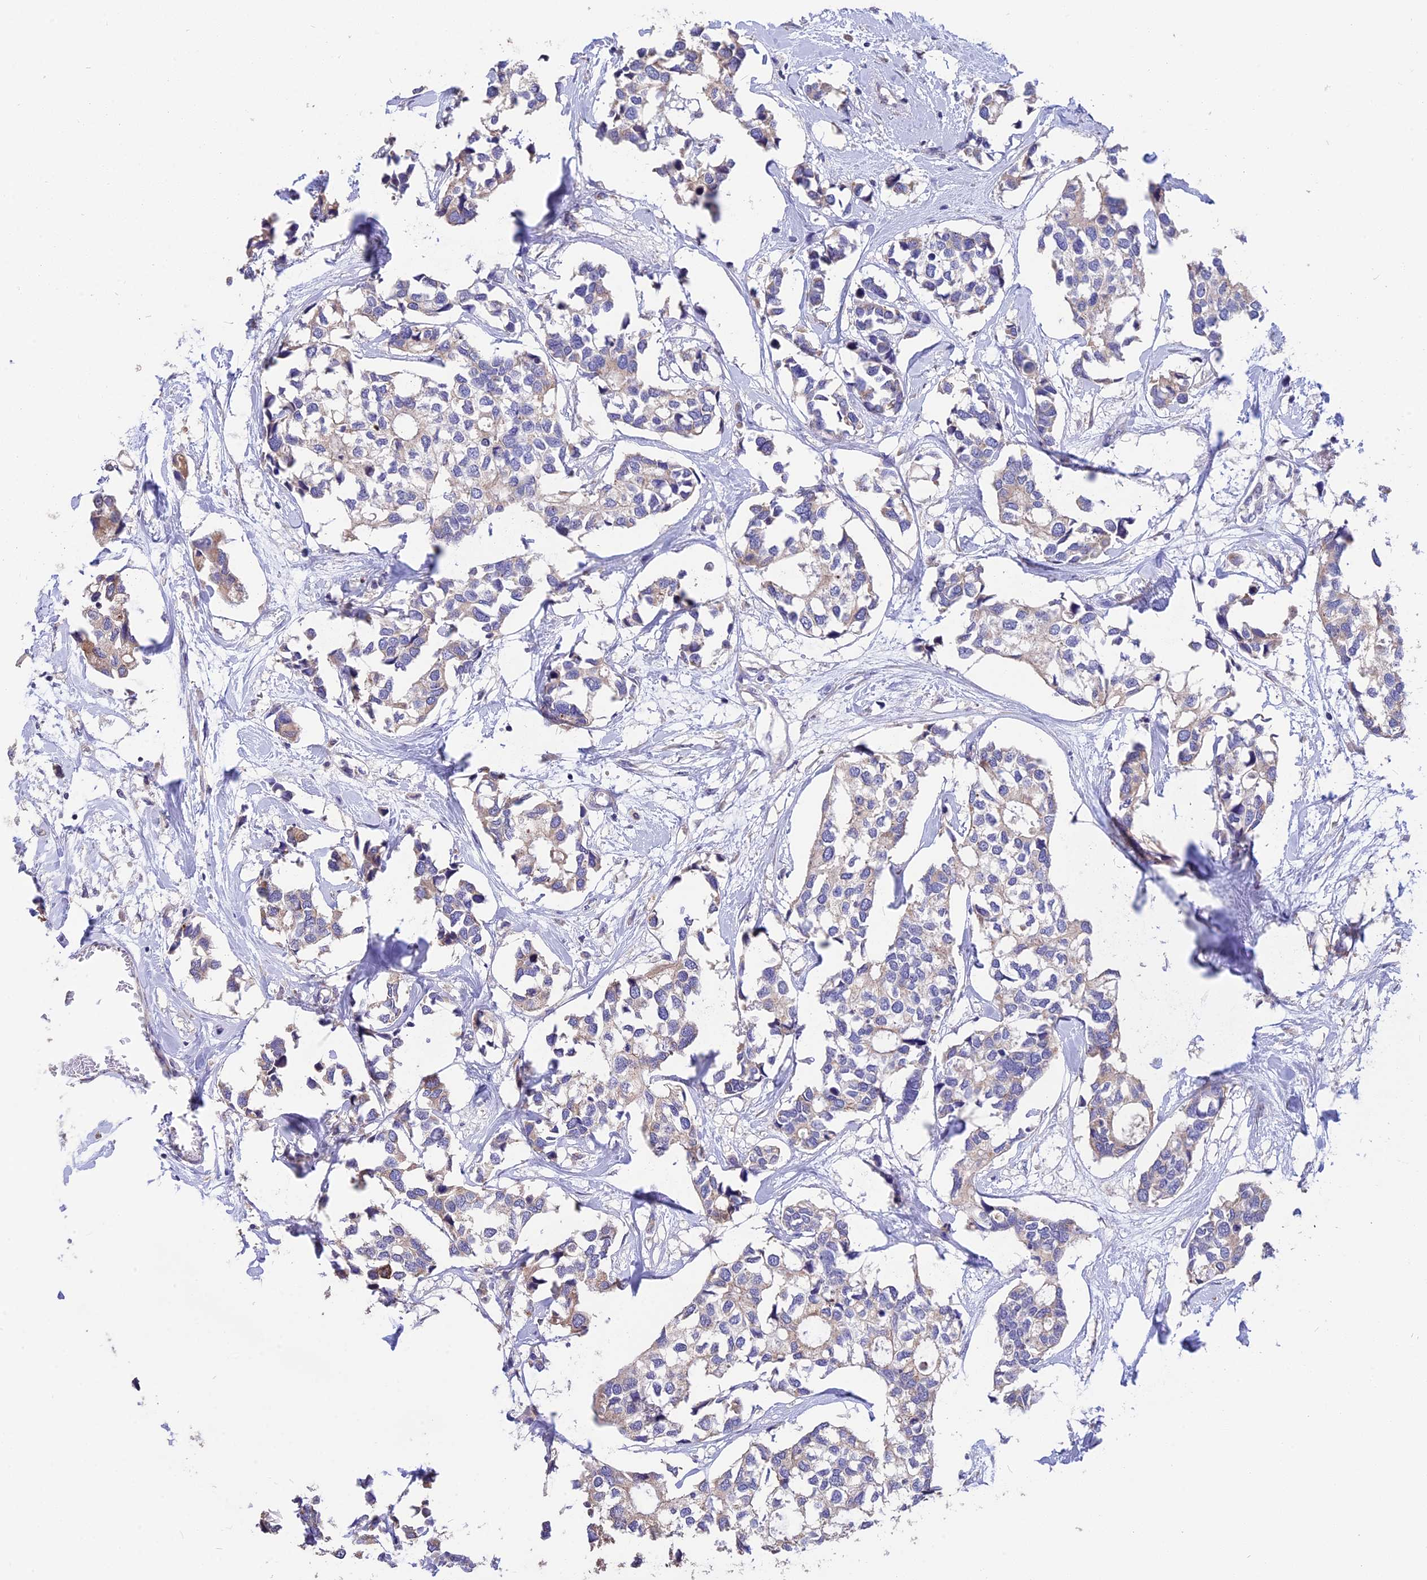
{"staining": {"intensity": "moderate", "quantity": "<25%", "location": "cytoplasmic/membranous"}, "tissue": "breast cancer", "cell_type": "Tumor cells", "image_type": "cancer", "snomed": [{"axis": "morphology", "description": "Duct carcinoma"}, {"axis": "topography", "description": "Breast"}], "caption": "Breast intraductal carcinoma stained with a brown dye demonstrates moderate cytoplasmic/membranous positive positivity in approximately <25% of tumor cells.", "gene": "CYP2U1", "patient": {"sex": "female", "age": 83}}